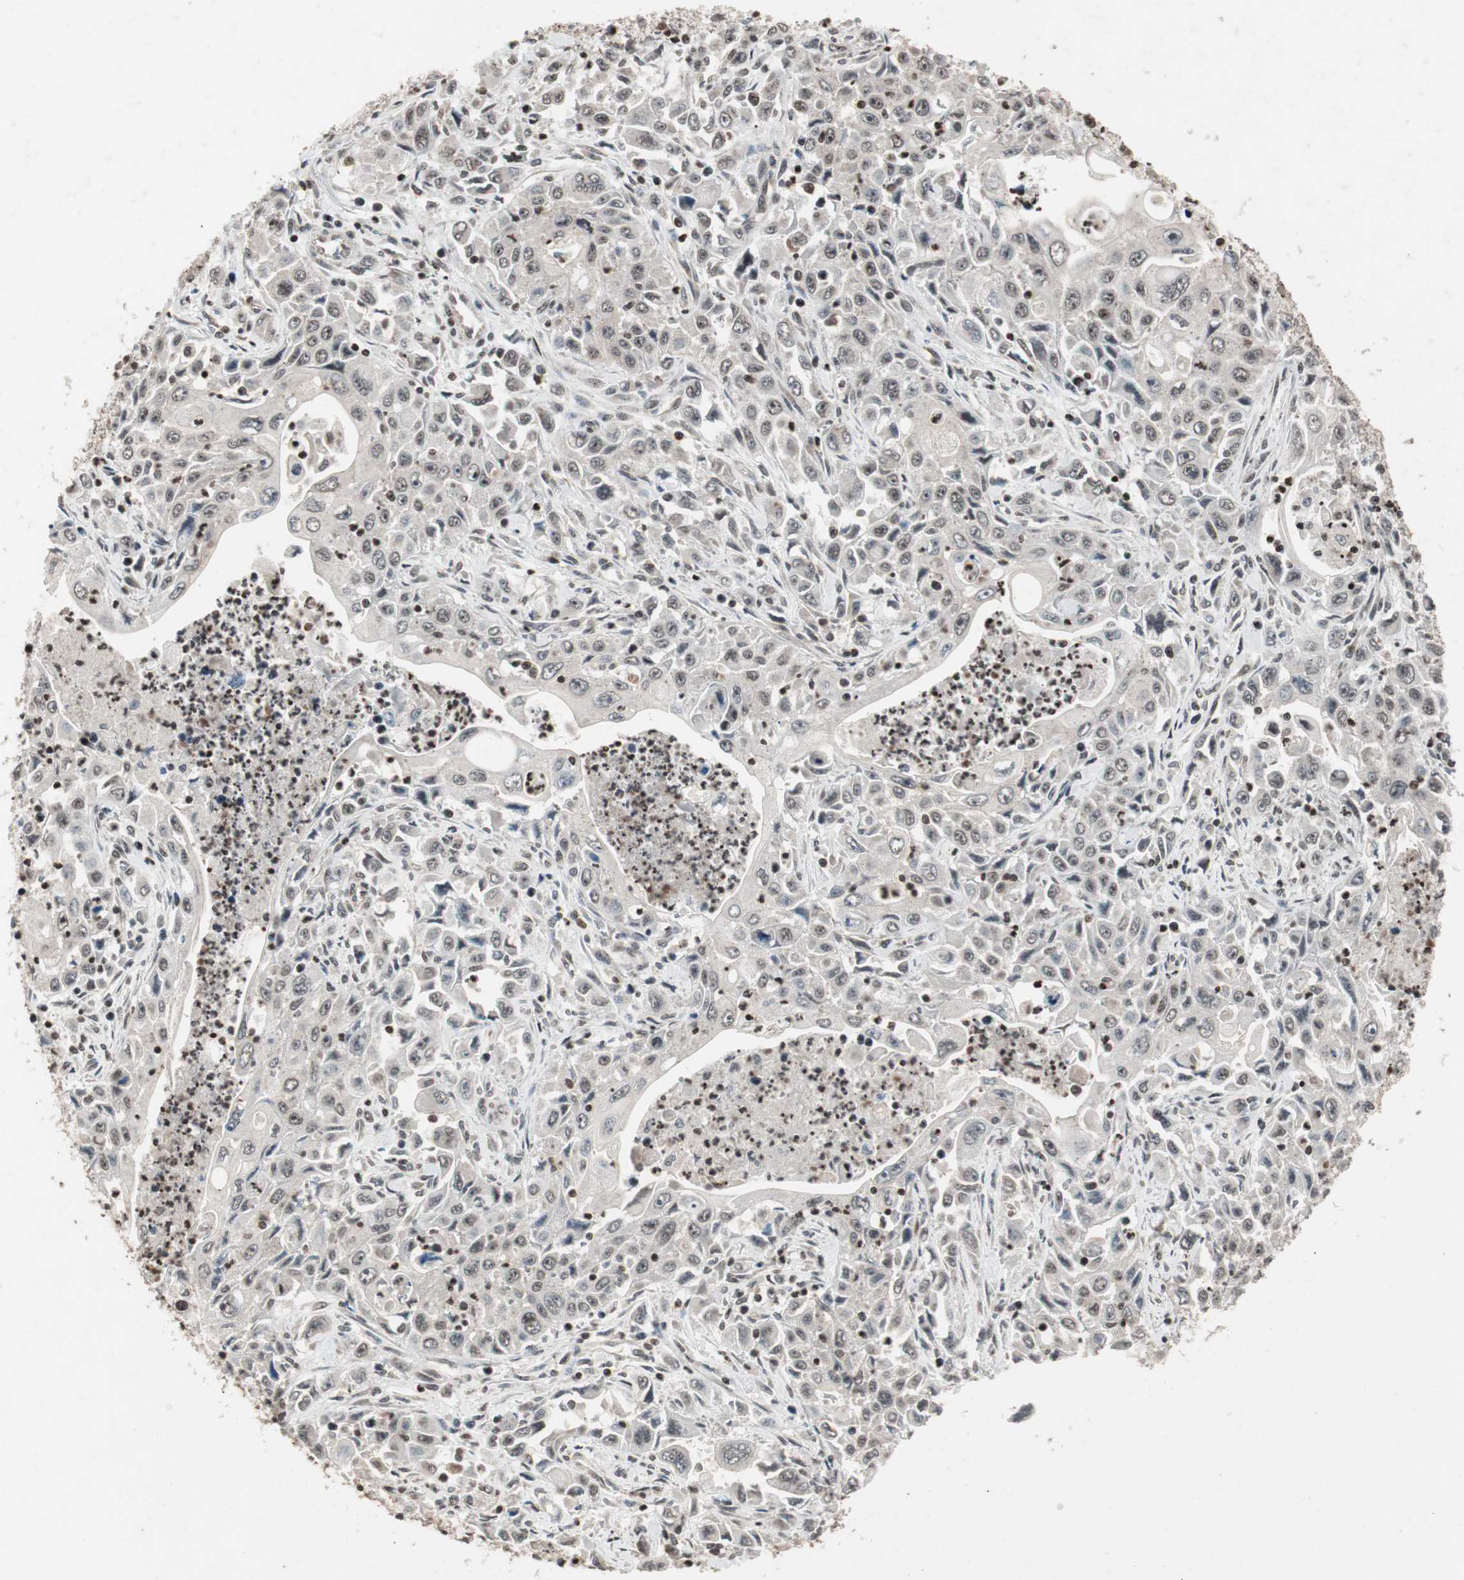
{"staining": {"intensity": "weak", "quantity": "<25%", "location": "nuclear"}, "tissue": "pancreatic cancer", "cell_type": "Tumor cells", "image_type": "cancer", "snomed": [{"axis": "morphology", "description": "Adenocarcinoma, NOS"}, {"axis": "topography", "description": "Pancreas"}], "caption": "Pancreatic cancer (adenocarcinoma) was stained to show a protein in brown. There is no significant expression in tumor cells.", "gene": "ZFC3H1", "patient": {"sex": "male", "age": 70}}